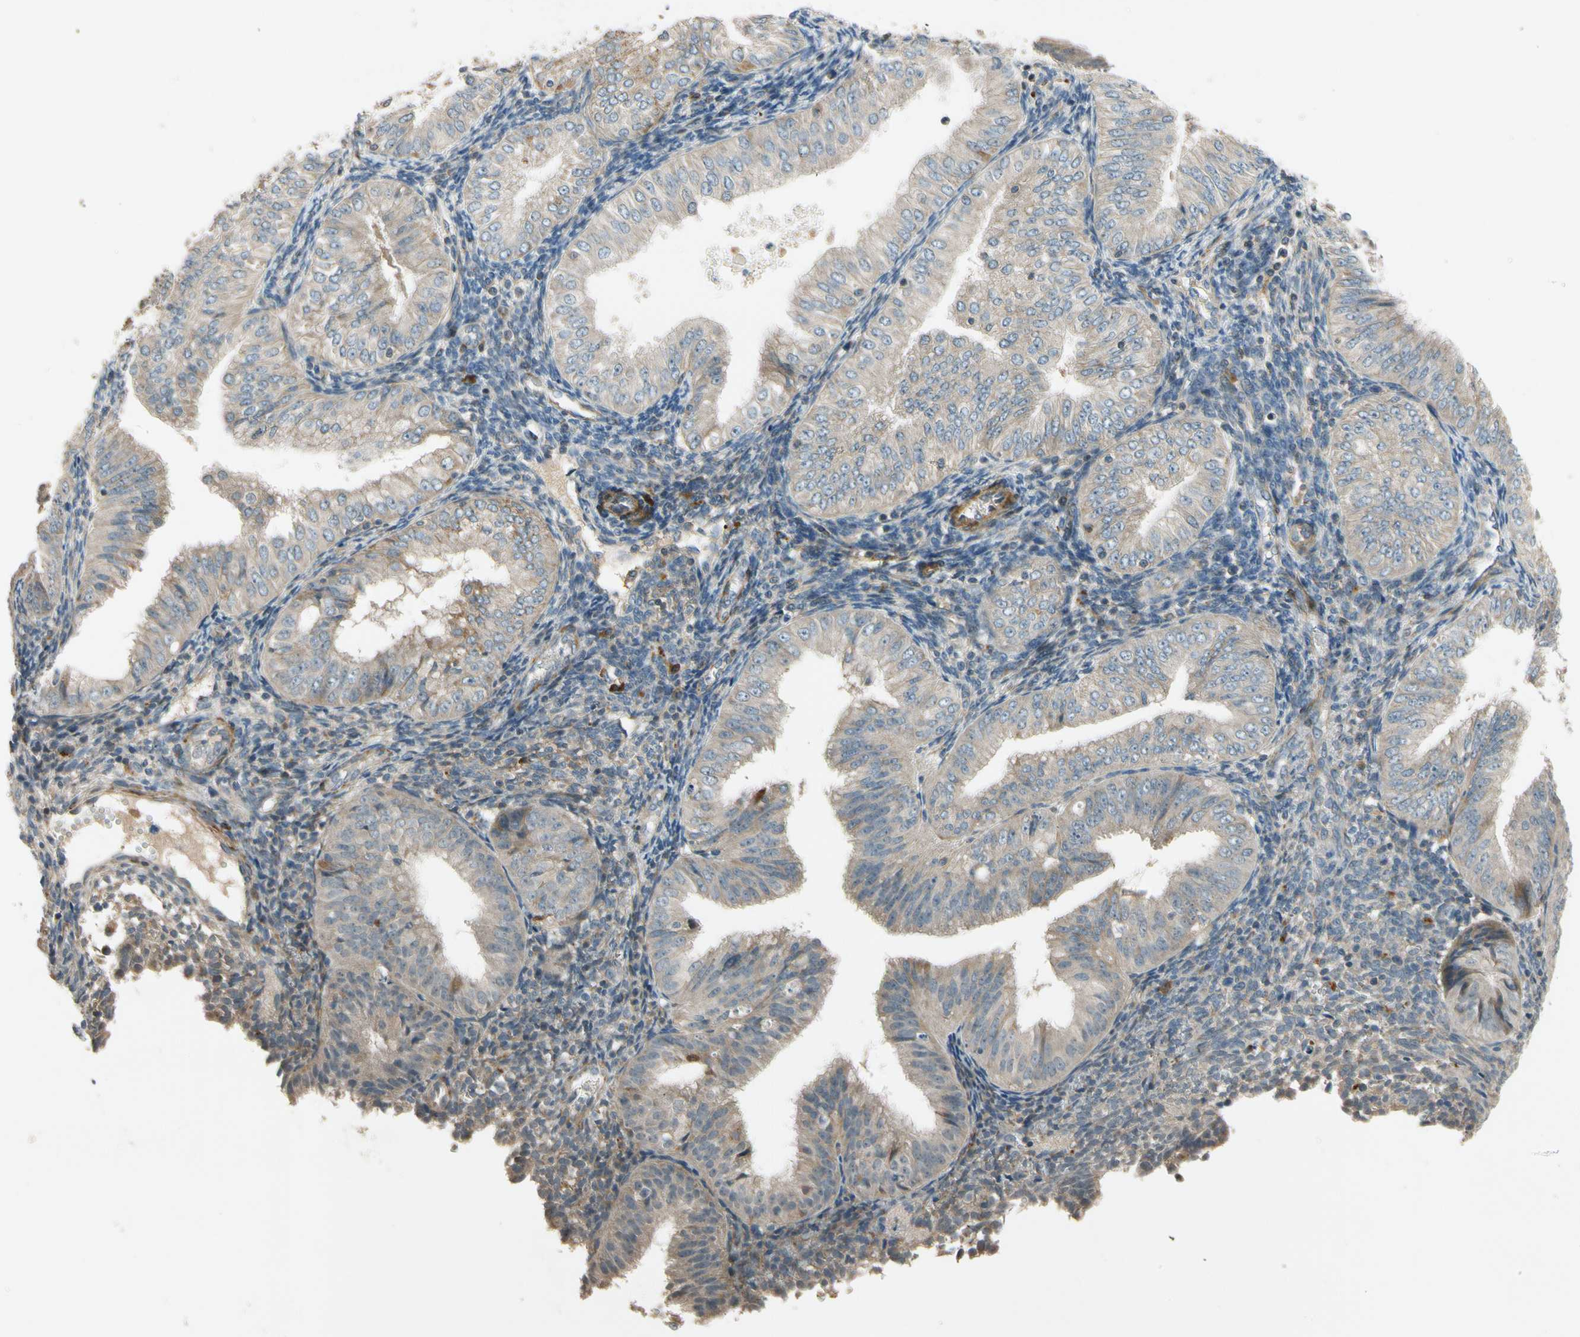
{"staining": {"intensity": "weak", "quantity": ">75%", "location": "cytoplasmic/membranous"}, "tissue": "endometrial cancer", "cell_type": "Tumor cells", "image_type": "cancer", "snomed": [{"axis": "morphology", "description": "Normal tissue, NOS"}, {"axis": "morphology", "description": "Adenocarcinoma, NOS"}, {"axis": "topography", "description": "Endometrium"}], "caption": "This is an image of immunohistochemistry (IHC) staining of endometrial cancer, which shows weak positivity in the cytoplasmic/membranous of tumor cells.", "gene": "MST1R", "patient": {"sex": "female", "age": 53}}